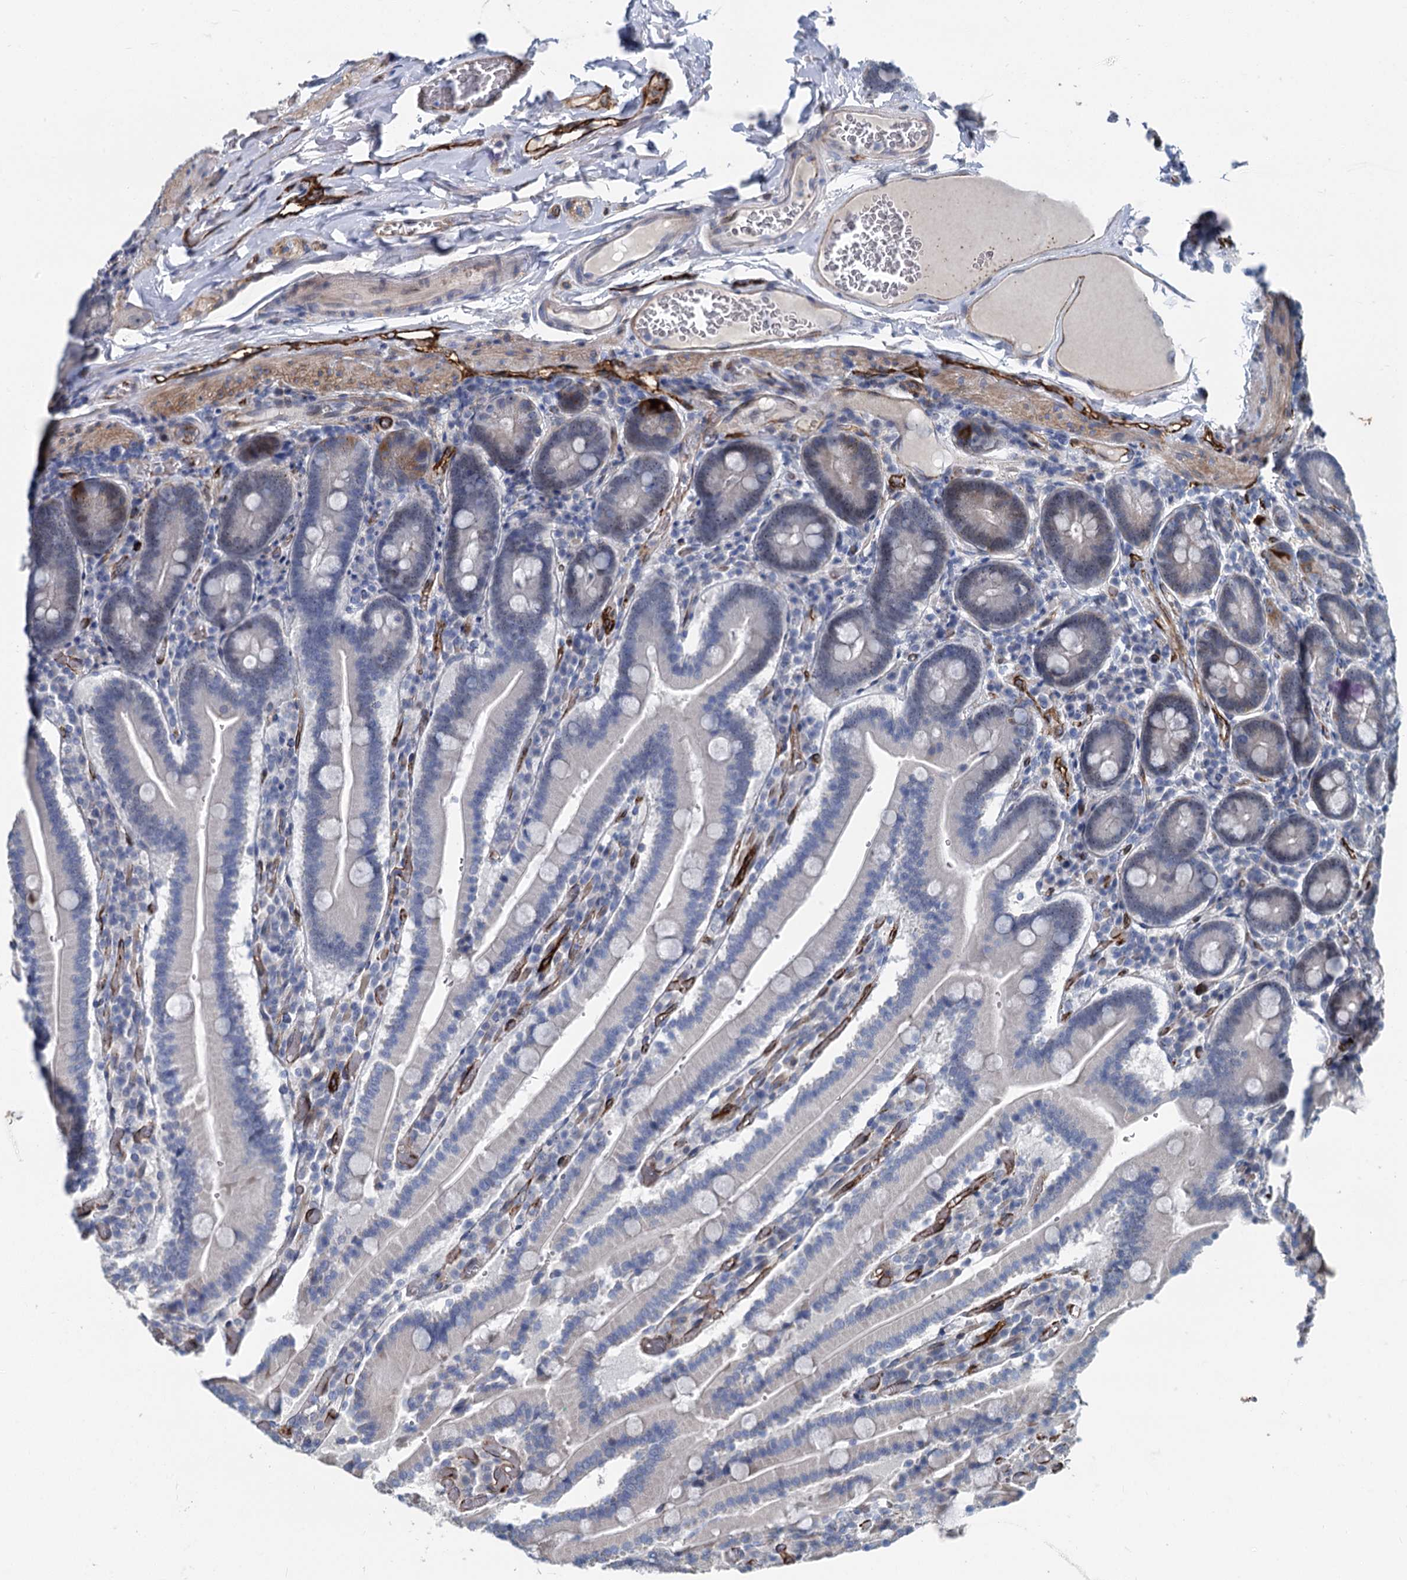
{"staining": {"intensity": "moderate", "quantity": "<25%", "location": "nuclear"}, "tissue": "duodenum", "cell_type": "Glandular cells", "image_type": "normal", "snomed": [{"axis": "morphology", "description": "Normal tissue, NOS"}, {"axis": "topography", "description": "Duodenum"}], "caption": "This image displays immunohistochemistry staining of unremarkable human duodenum, with low moderate nuclear staining in about <25% of glandular cells.", "gene": "ASXL3", "patient": {"sex": "female", "age": 62}}